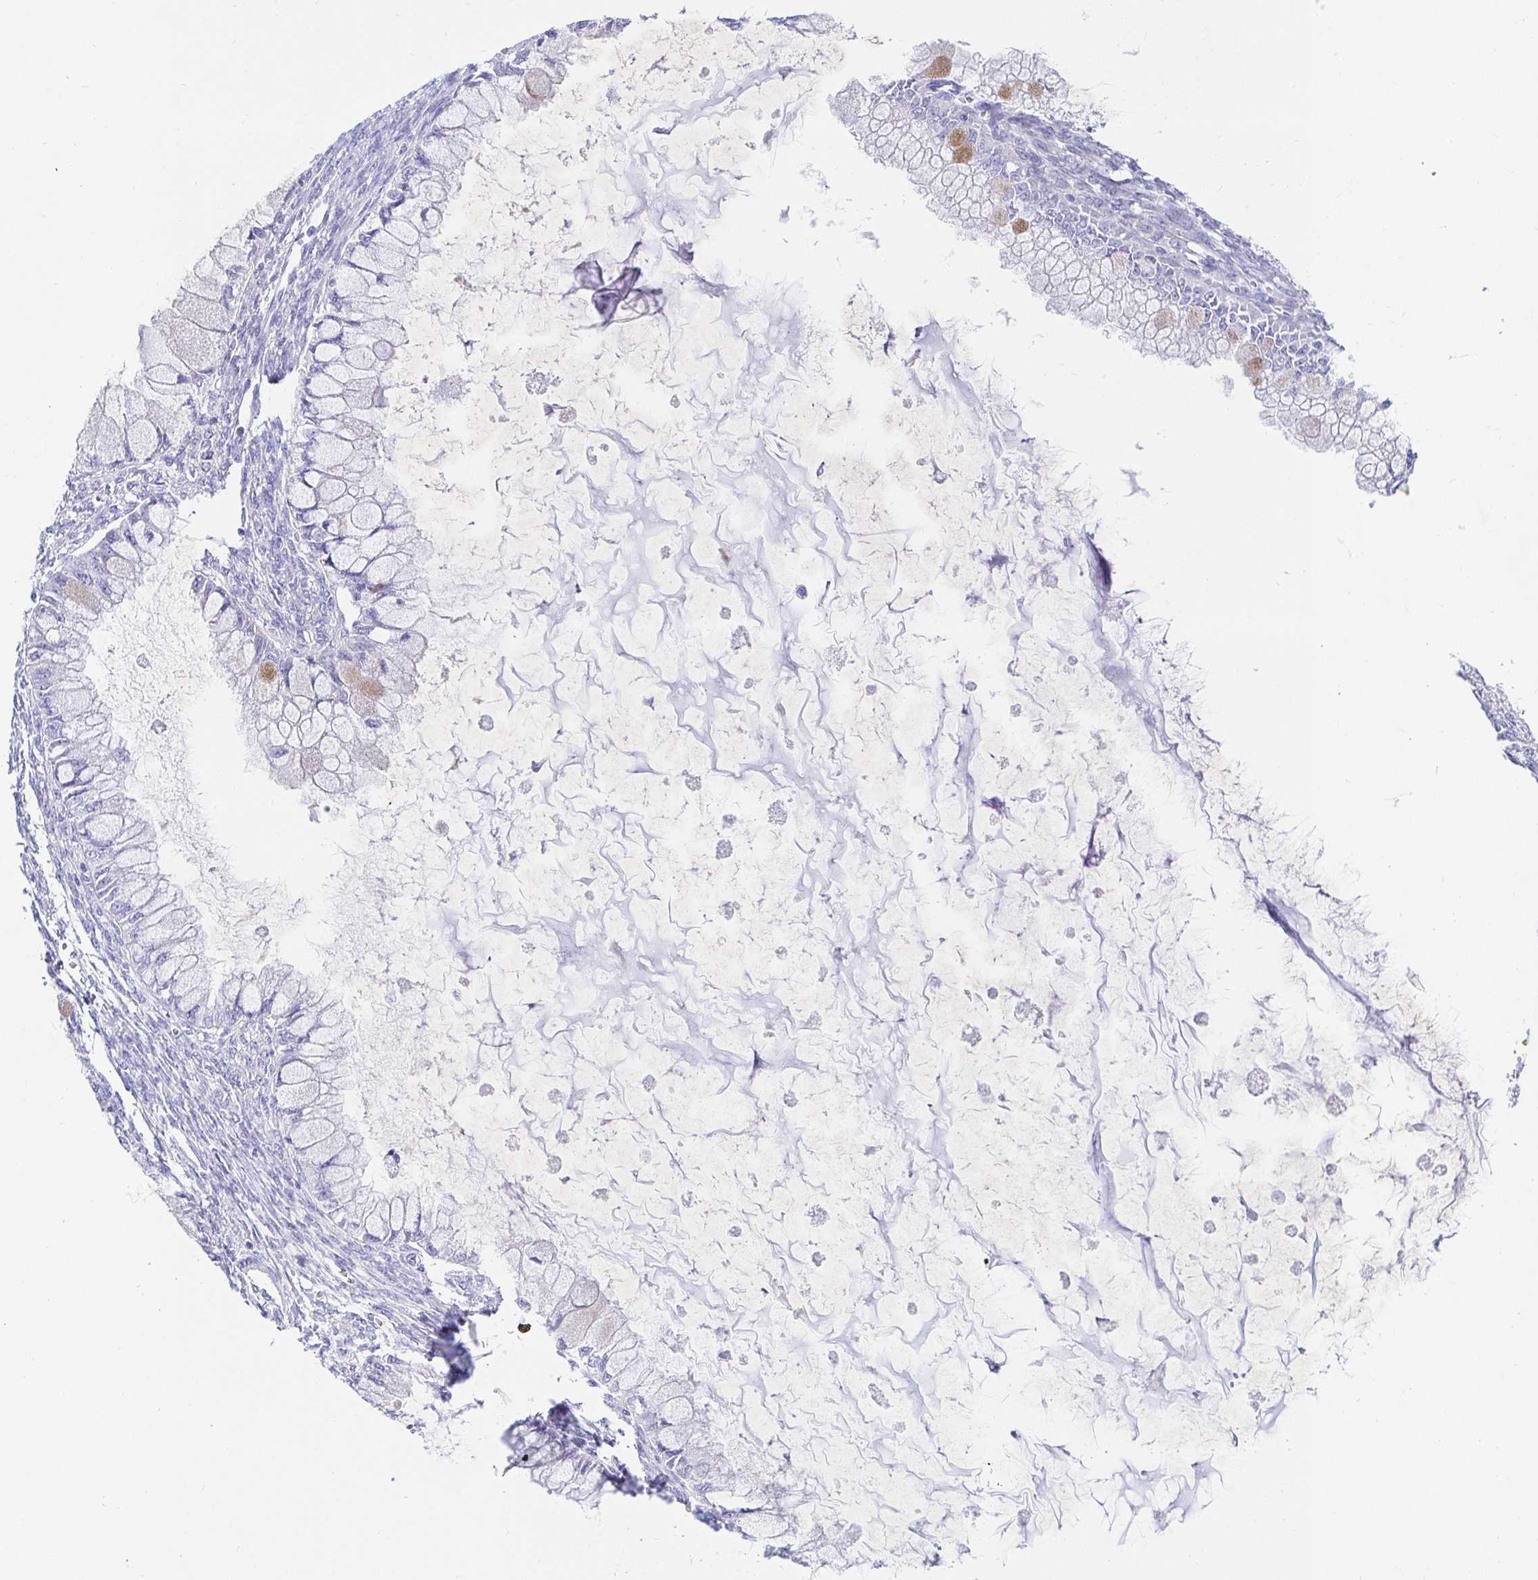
{"staining": {"intensity": "negative", "quantity": "none", "location": "none"}, "tissue": "ovarian cancer", "cell_type": "Tumor cells", "image_type": "cancer", "snomed": [{"axis": "morphology", "description": "Cystadenocarcinoma, mucinous, NOS"}, {"axis": "topography", "description": "Ovary"}], "caption": "Tumor cells show no significant positivity in ovarian cancer.", "gene": "NR2E1", "patient": {"sex": "female", "age": 34}}